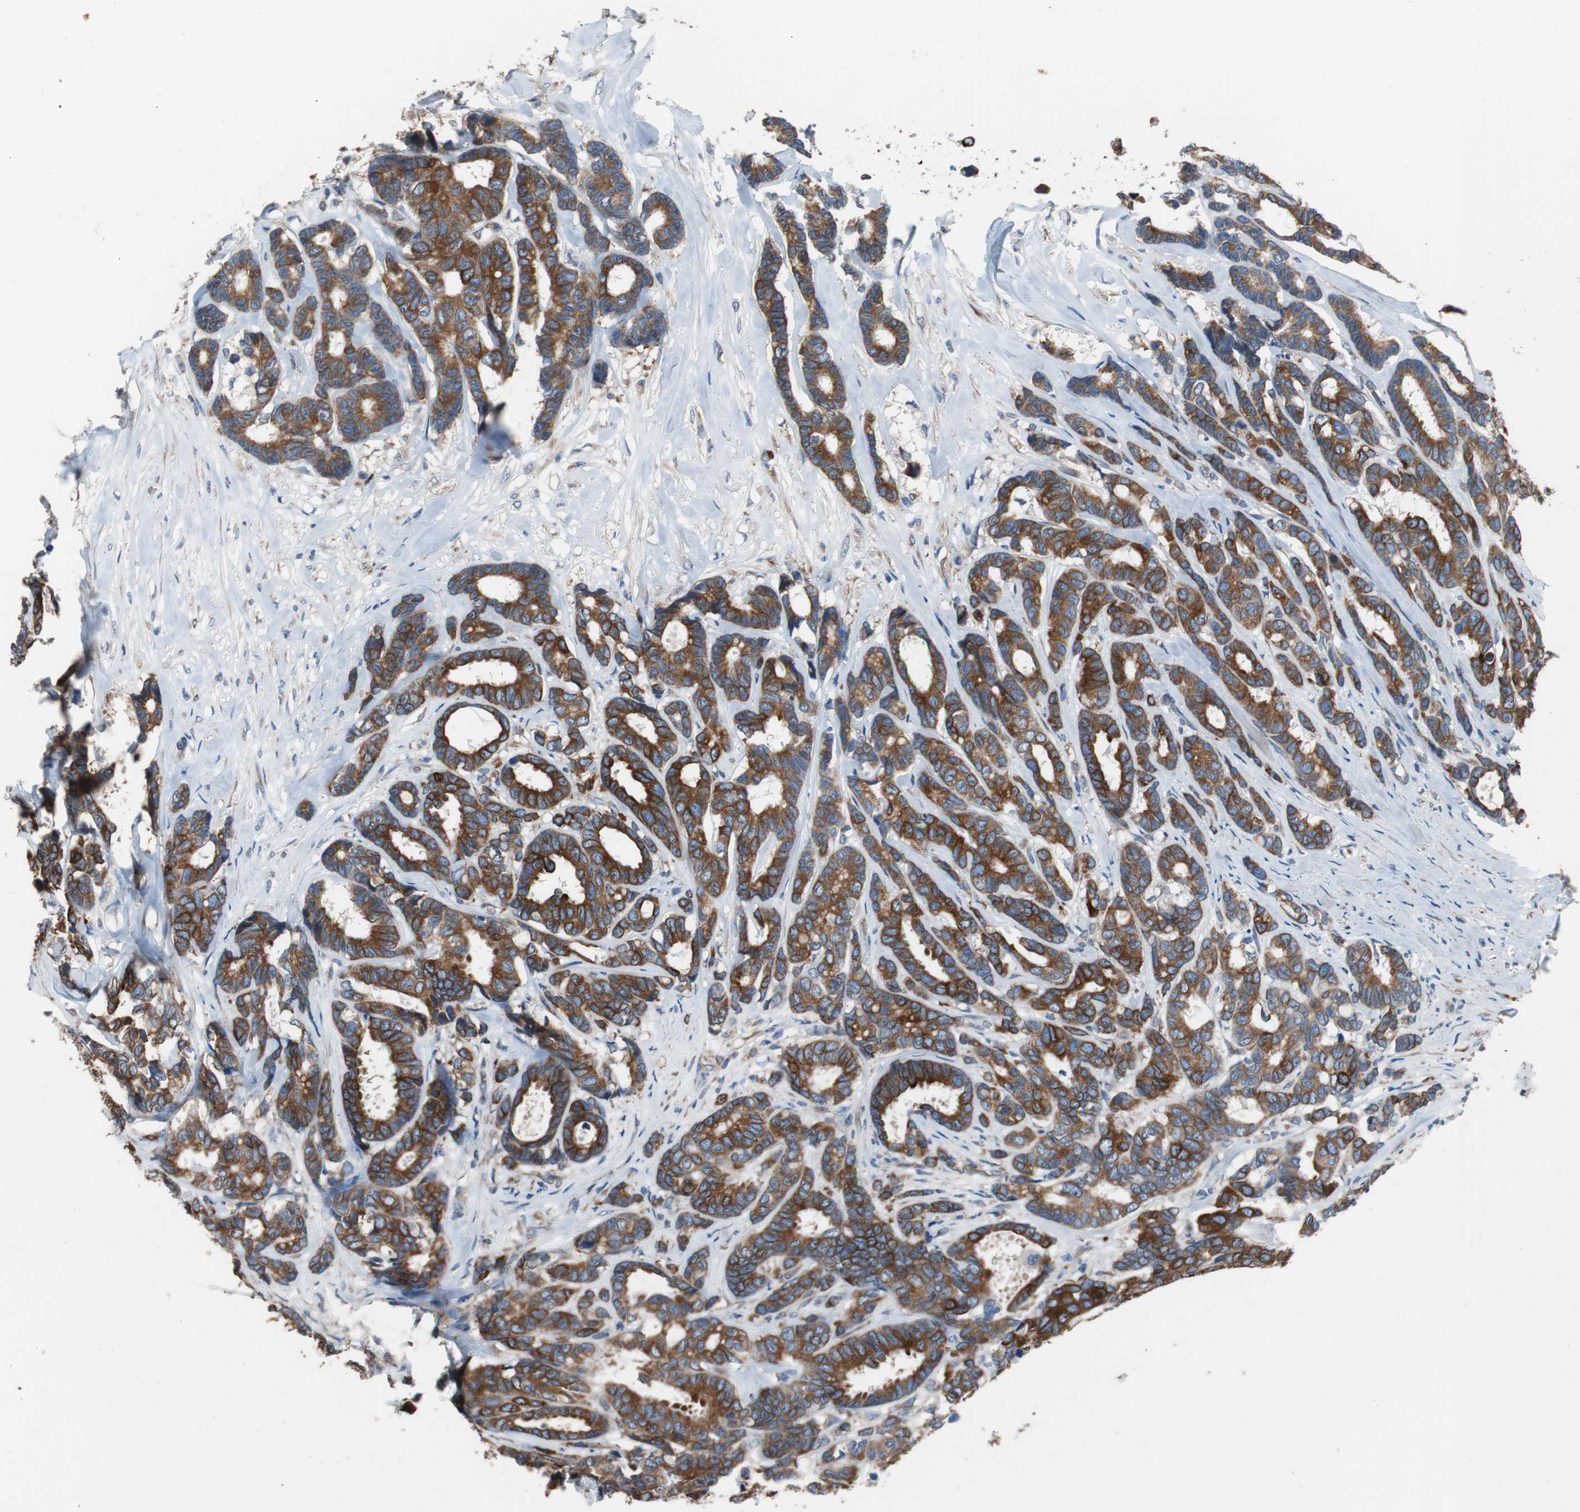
{"staining": {"intensity": "strong", "quantity": ">75%", "location": "cytoplasmic/membranous"}, "tissue": "breast cancer", "cell_type": "Tumor cells", "image_type": "cancer", "snomed": [{"axis": "morphology", "description": "Duct carcinoma"}, {"axis": "topography", "description": "Breast"}], "caption": "This histopathology image shows immunohistochemistry (IHC) staining of breast cancer (intraductal carcinoma), with high strong cytoplasmic/membranous positivity in approximately >75% of tumor cells.", "gene": "PBXIP1", "patient": {"sex": "female", "age": 87}}